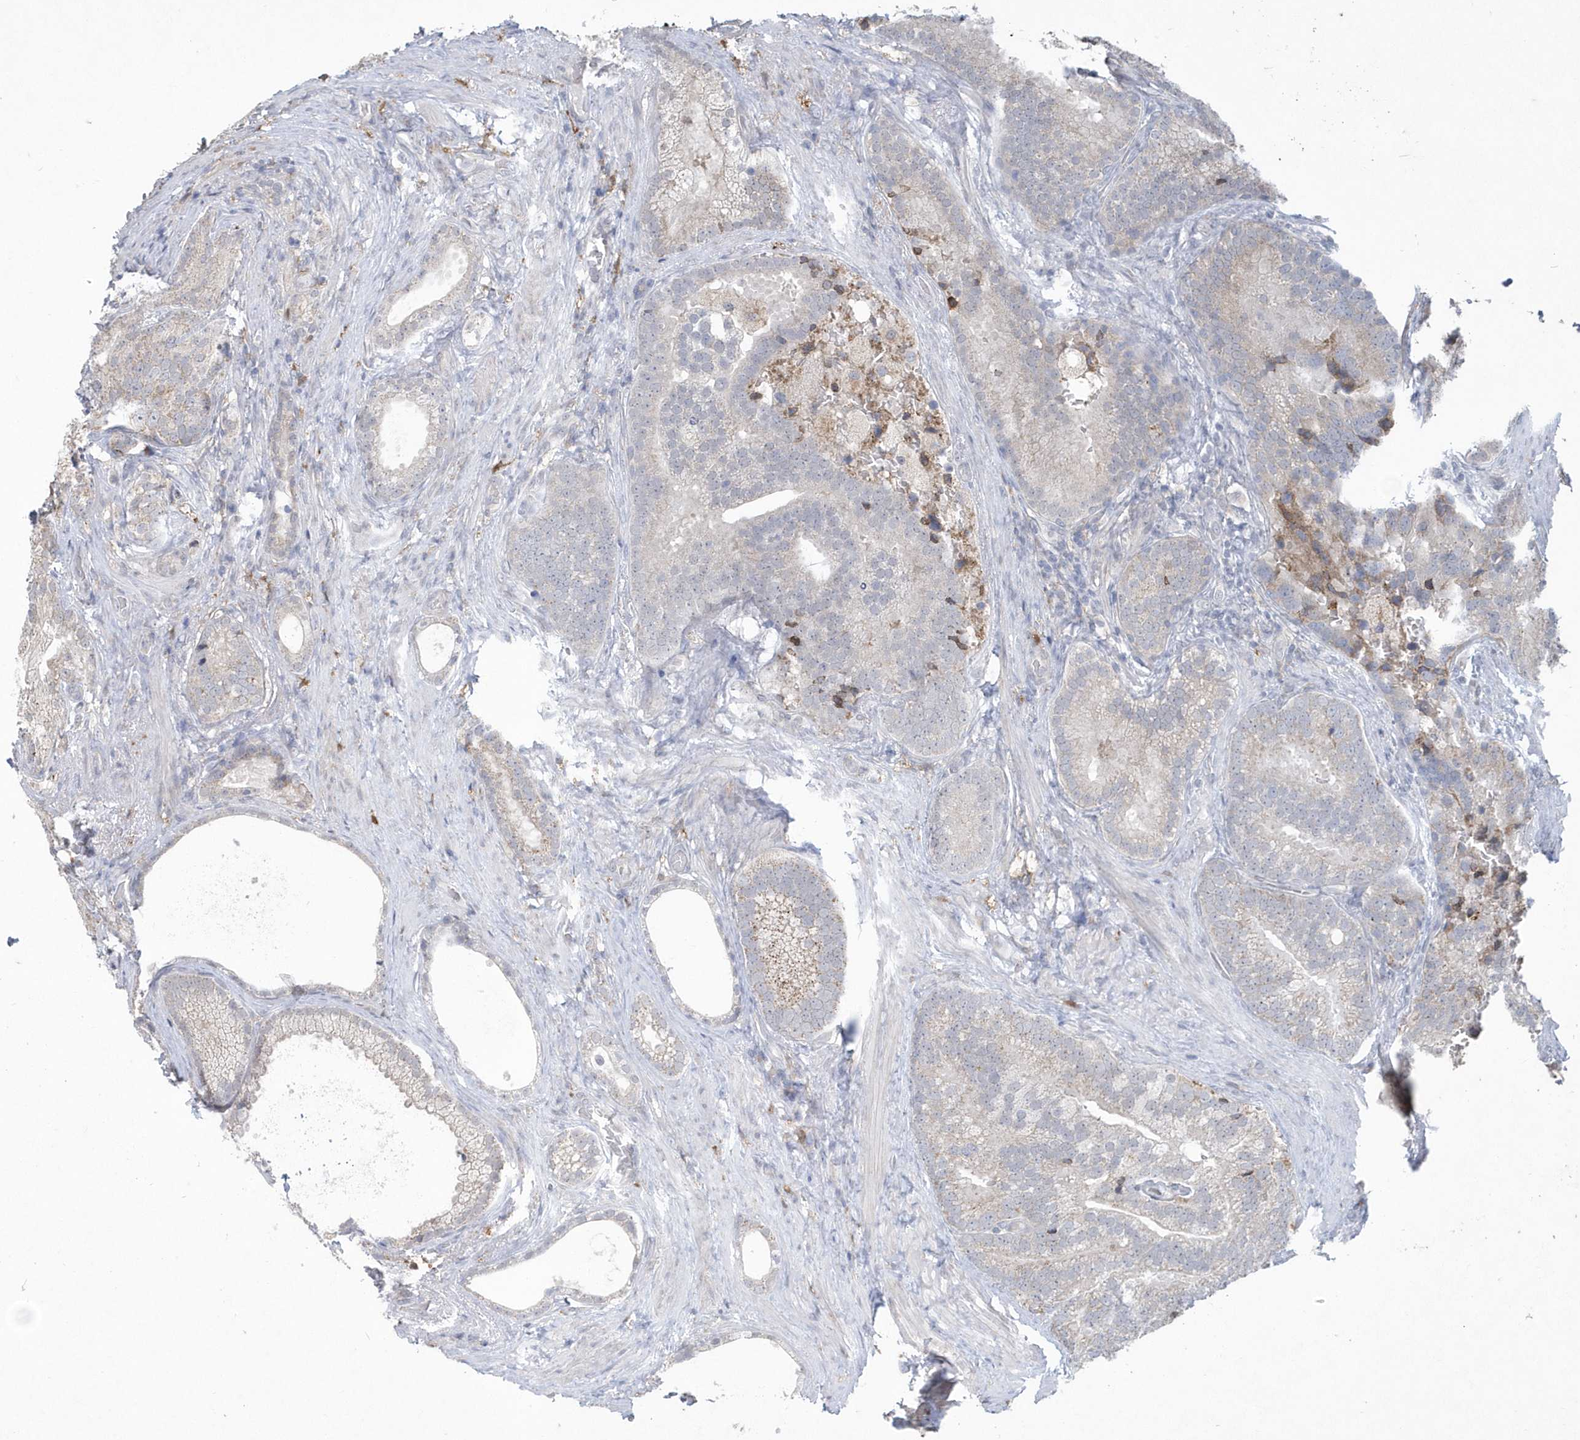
{"staining": {"intensity": "weak", "quantity": "25%-75%", "location": "cytoplasmic/membranous"}, "tissue": "prostate cancer", "cell_type": "Tumor cells", "image_type": "cancer", "snomed": [{"axis": "morphology", "description": "Adenocarcinoma, Low grade"}, {"axis": "topography", "description": "Prostate"}], "caption": "Immunohistochemistry (DAB) staining of adenocarcinoma (low-grade) (prostate) displays weak cytoplasmic/membranous protein staining in about 25%-75% of tumor cells.", "gene": "TSPEAR", "patient": {"sex": "male", "age": 71}}